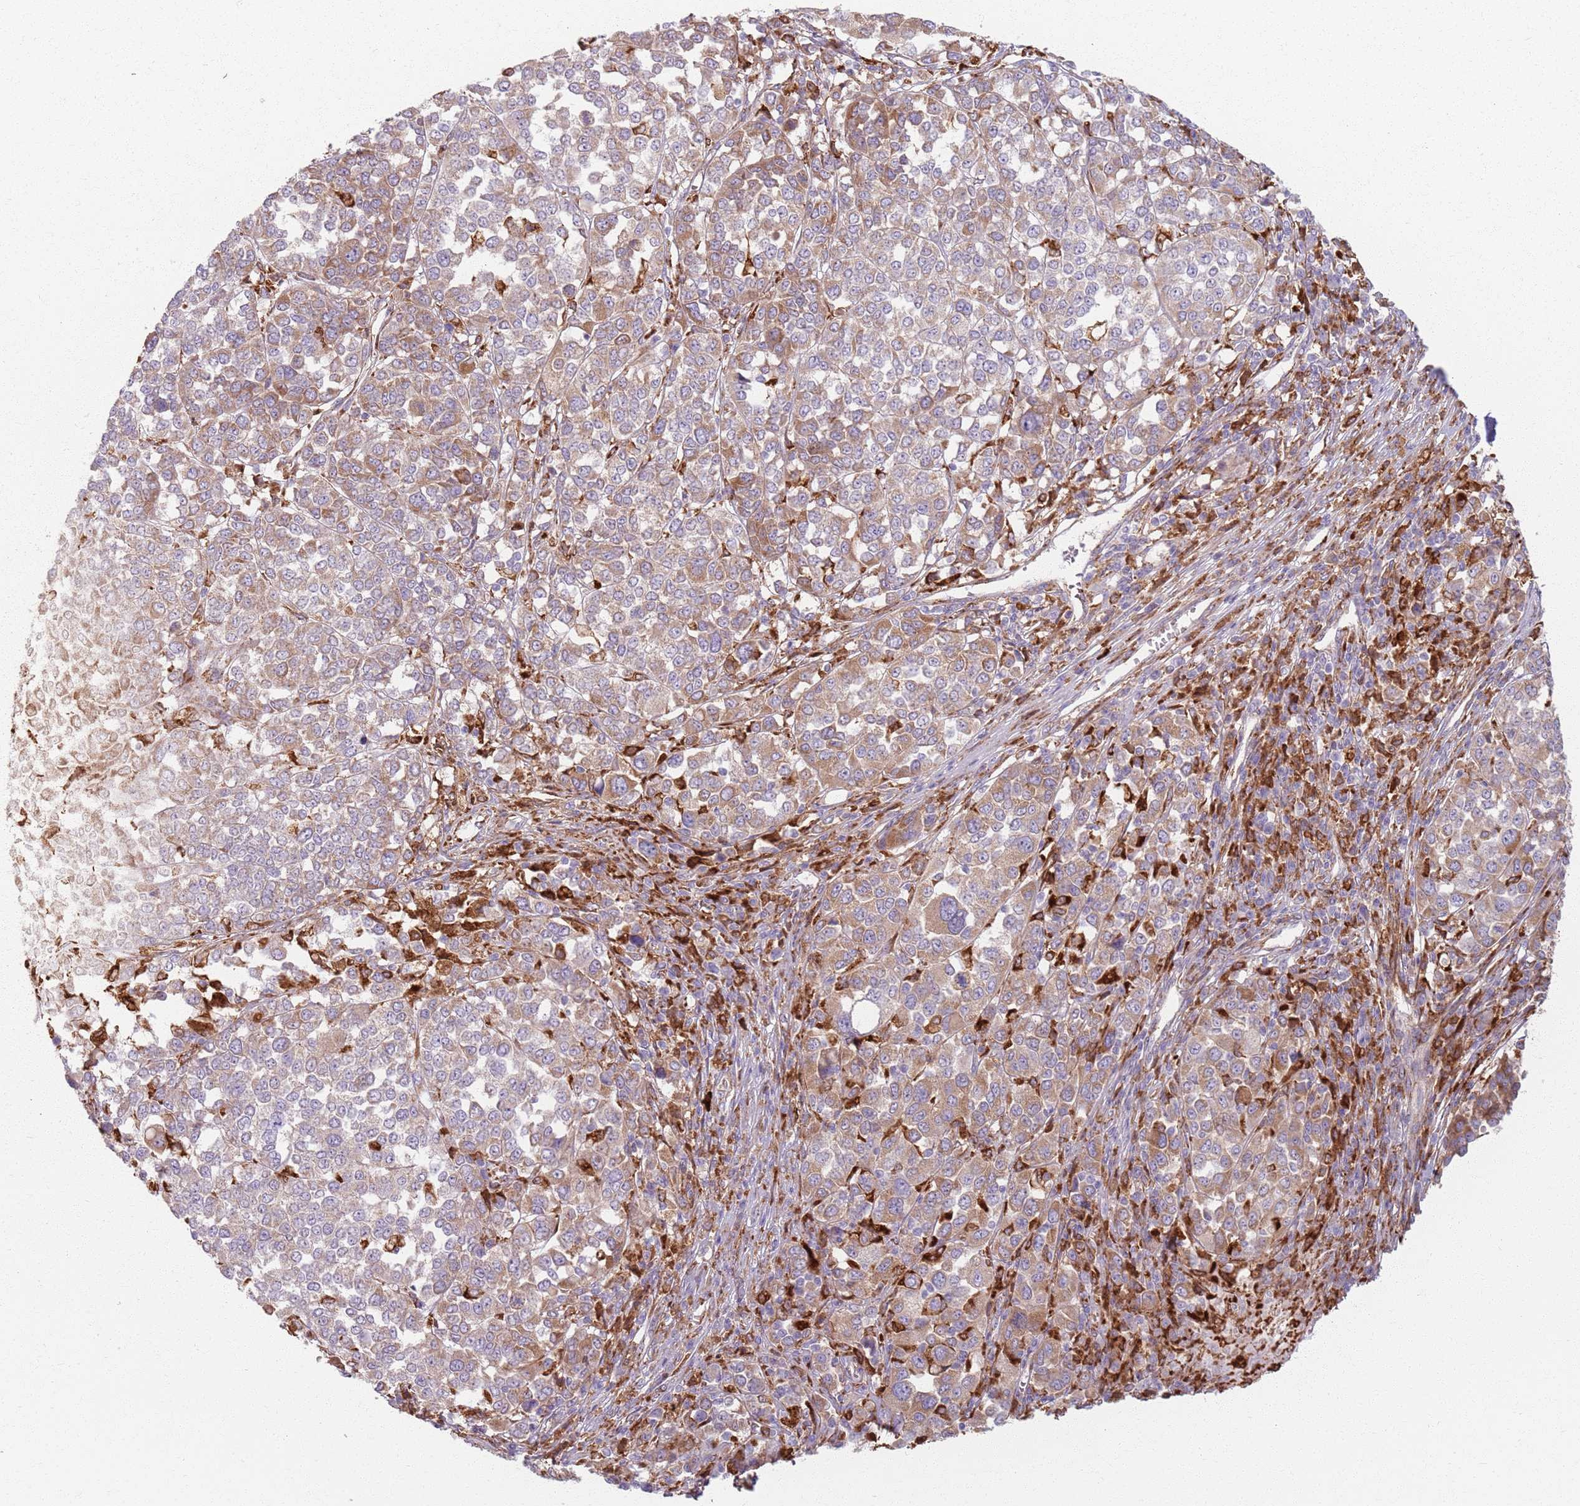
{"staining": {"intensity": "moderate", "quantity": "25%-75%", "location": "cytoplasmic/membranous"}, "tissue": "melanoma", "cell_type": "Tumor cells", "image_type": "cancer", "snomed": [{"axis": "morphology", "description": "Malignant melanoma, Metastatic site"}, {"axis": "topography", "description": "Lymph node"}], "caption": "A high-resolution photomicrograph shows immunohistochemistry staining of malignant melanoma (metastatic site), which shows moderate cytoplasmic/membranous positivity in about 25%-75% of tumor cells.", "gene": "COLGALT1", "patient": {"sex": "male", "age": 44}}